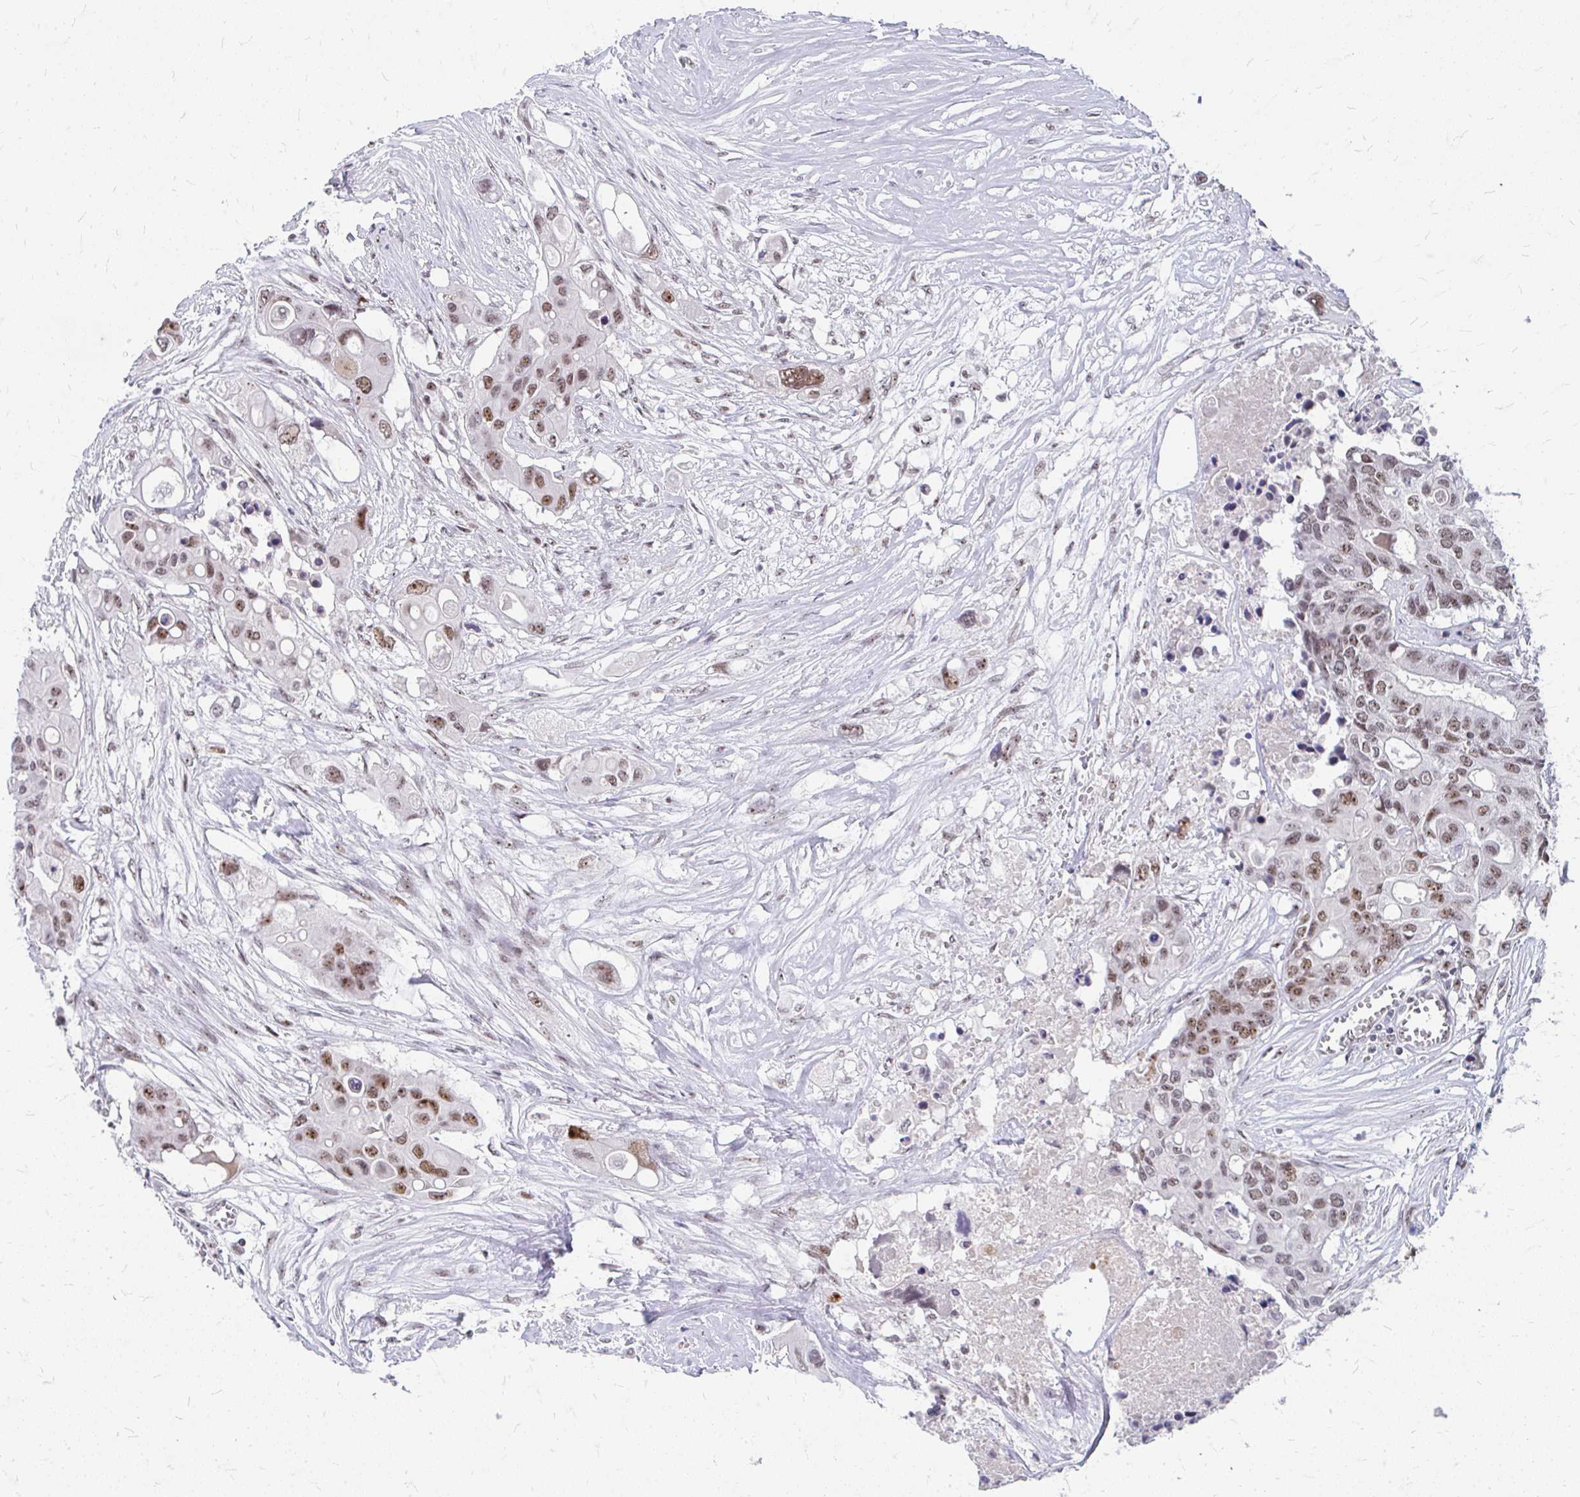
{"staining": {"intensity": "moderate", "quantity": ">75%", "location": "nuclear"}, "tissue": "colorectal cancer", "cell_type": "Tumor cells", "image_type": "cancer", "snomed": [{"axis": "morphology", "description": "Adenocarcinoma, NOS"}, {"axis": "topography", "description": "Colon"}], "caption": "Immunohistochemical staining of colorectal adenocarcinoma reveals moderate nuclear protein positivity in about >75% of tumor cells.", "gene": "GTF2H1", "patient": {"sex": "male", "age": 77}}